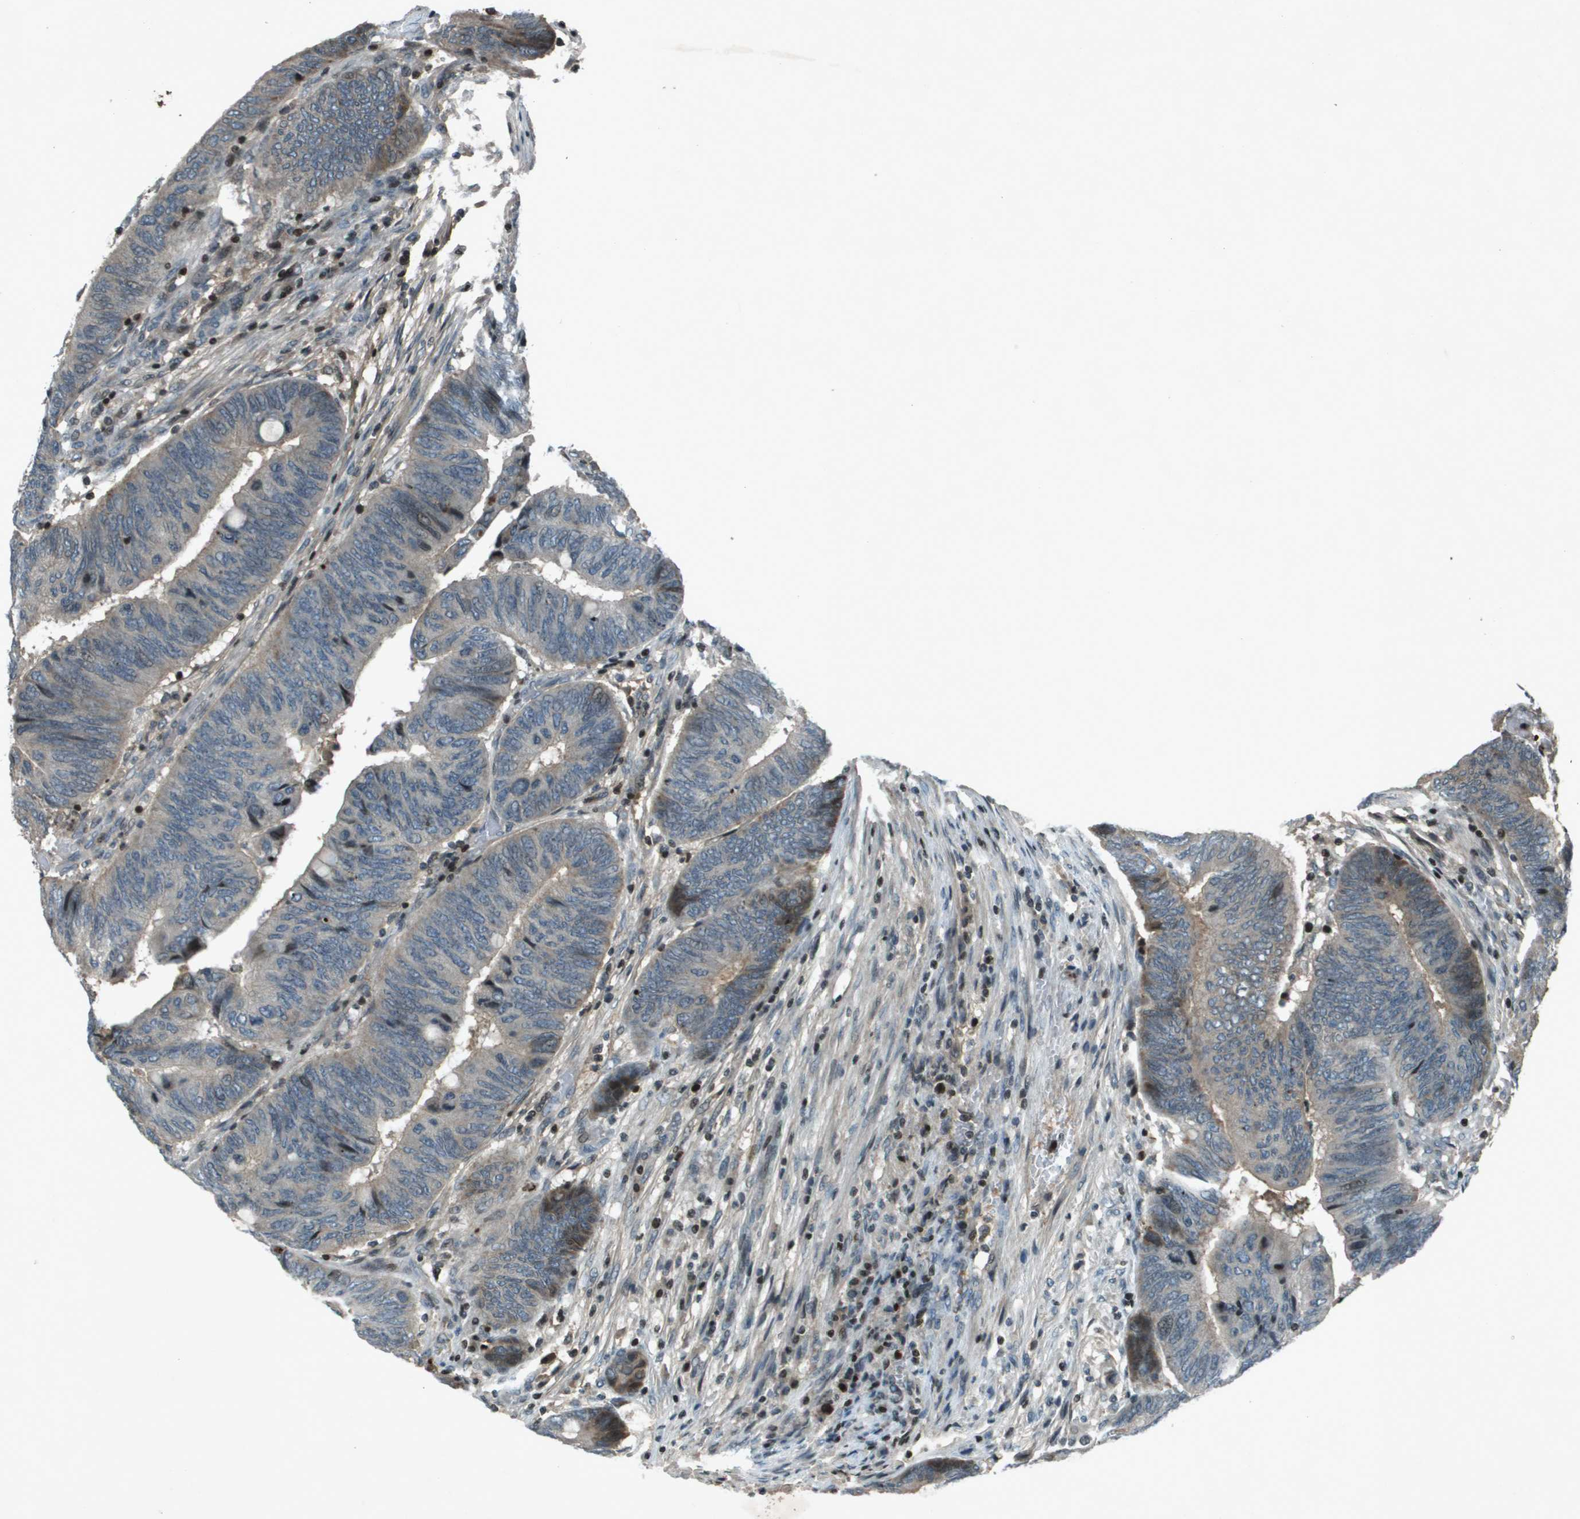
{"staining": {"intensity": "weak", "quantity": "<25%", "location": "cytoplasmic/membranous"}, "tissue": "colorectal cancer", "cell_type": "Tumor cells", "image_type": "cancer", "snomed": [{"axis": "morphology", "description": "Normal tissue, NOS"}, {"axis": "morphology", "description": "Adenocarcinoma, NOS"}, {"axis": "topography", "description": "Rectum"}, {"axis": "topography", "description": "Peripheral nerve tissue"}], "caption": "IHC of colorectal cancer (adenocarcinoma) demonstrates no positivity in tumor cells.", "gene": "CXCL12", "patient": {"sex": "male", "age": 92}}